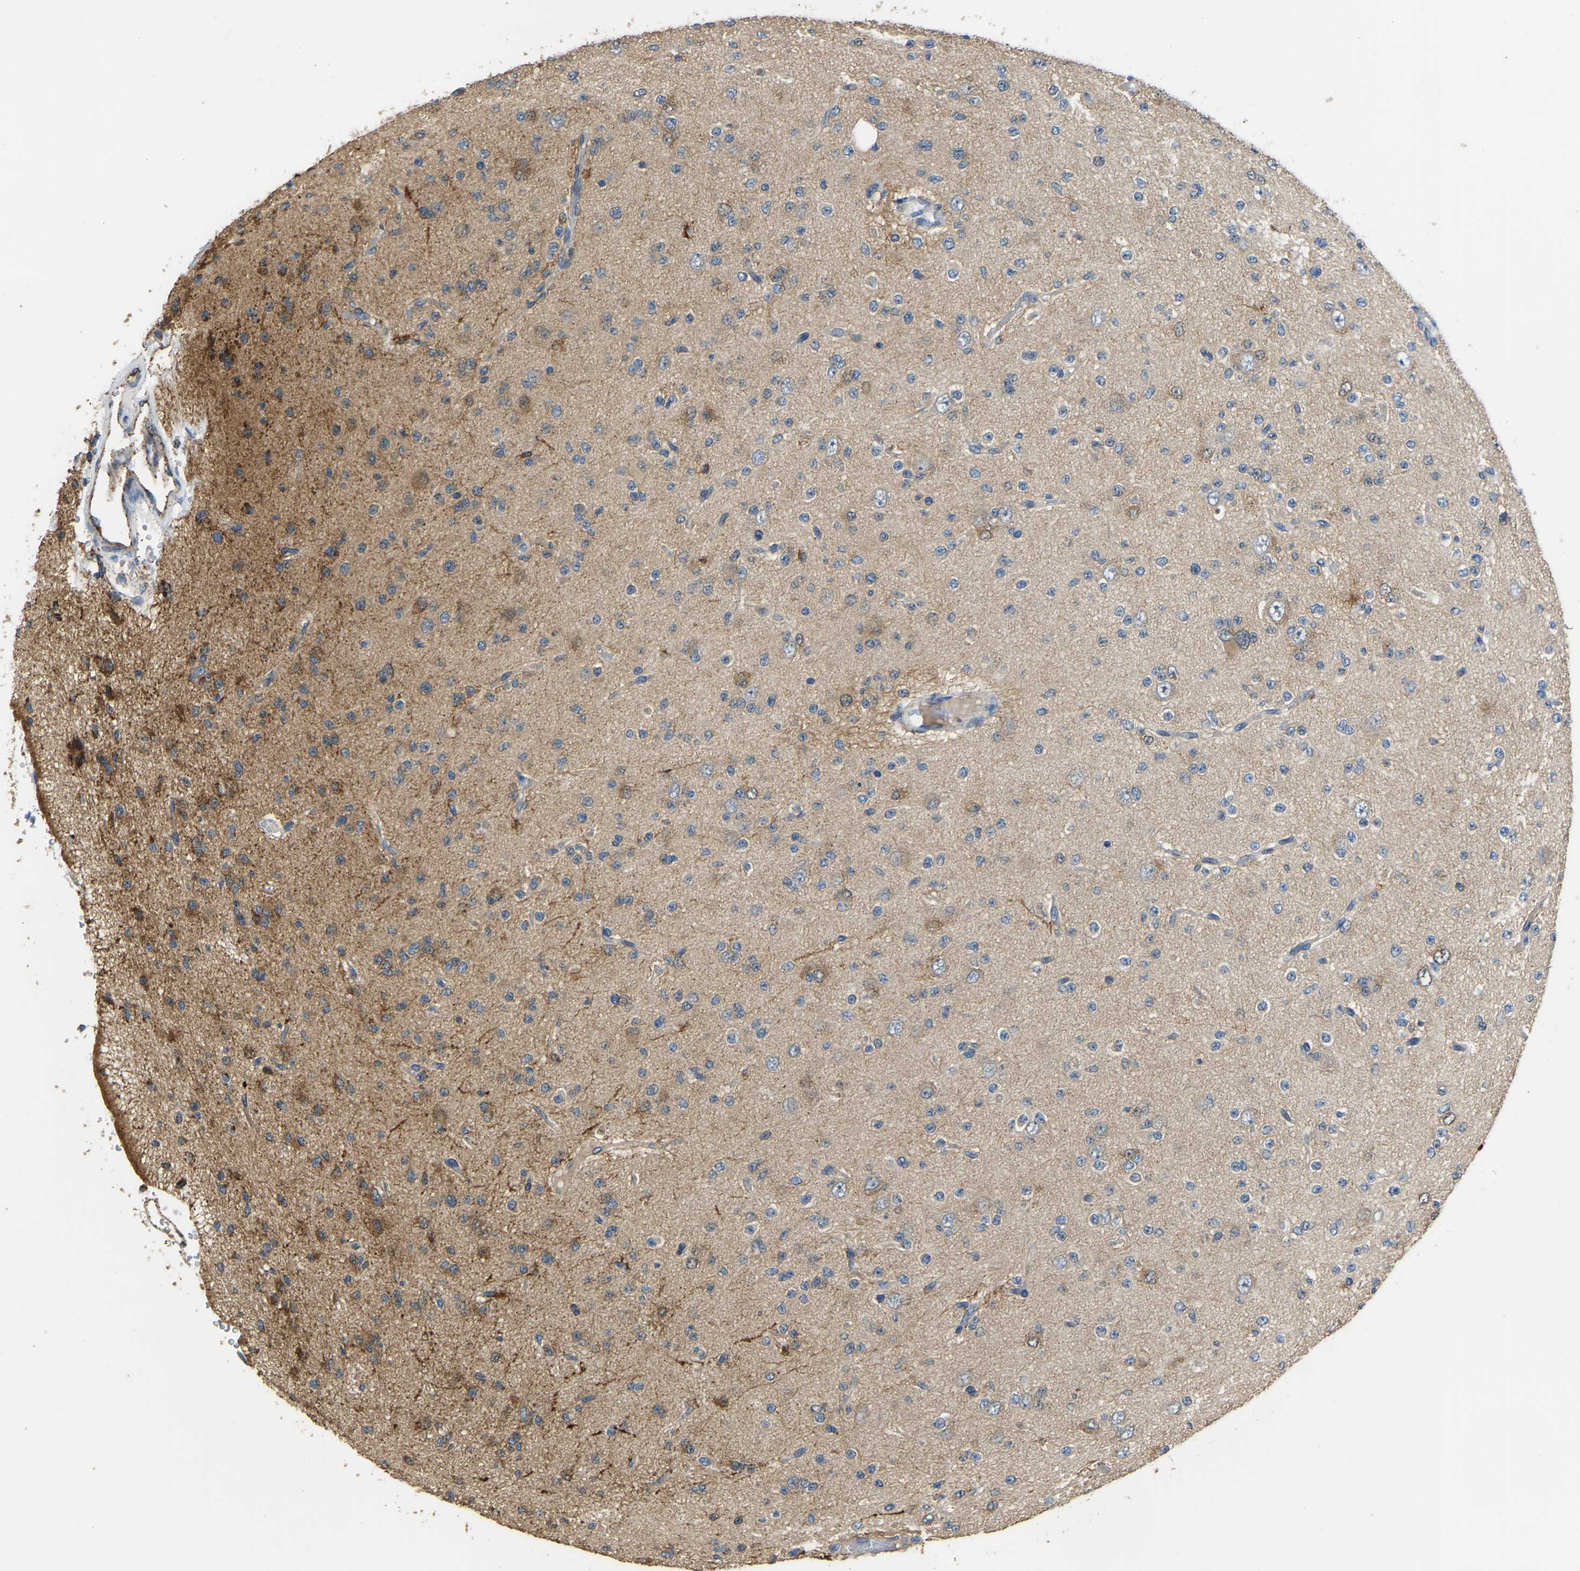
{"staining": {"intensity": "negative", "quantity": "none", "location": "none"}, "tissue": "glioma", "cell_type": "Tumor cells", "image_type": "cancer", "snomed": [{"axis": "morphology", "description": "Glioma, malignant, Low grade"}, {"axis": "topography", "description": "Brain"}], "caption": "Glioma was stained to show a protein in brown. There is no significant staining in tumor cells.", "gene": "TUFM", "patient": {"sex": "male", "age": 38}}